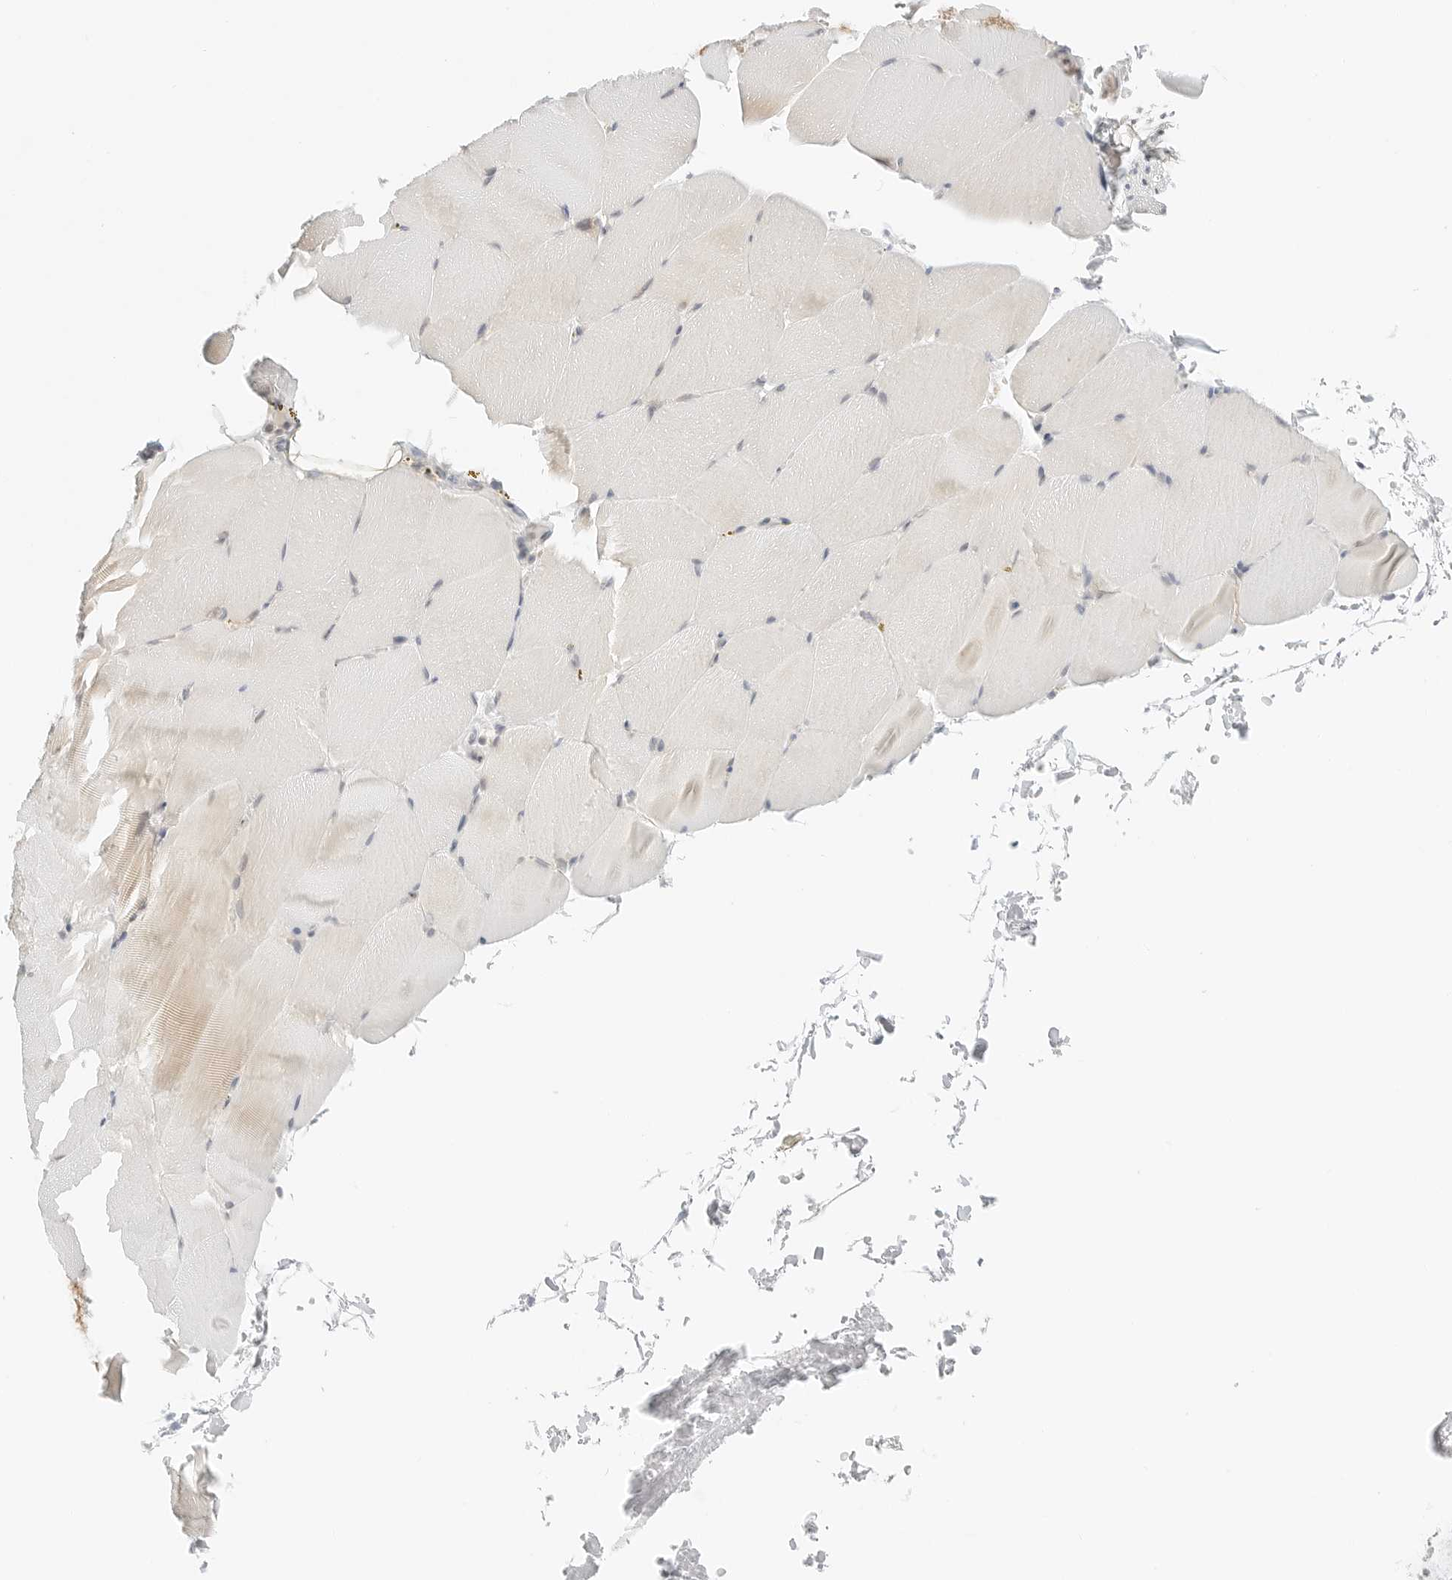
{"staining": {"intensity": "weak", "quantity": "<25%", "location": "cytoplasmic/membranous"}, "tissue": "skeletal muscle", "cell_type": "Myocytes", "image_type": "normal", "snomed": [{"axis": "morphology", "description": "Normal tissue, NOS"}, {"axis": "topography", "description": "Skeletal muscle"}, {"axis": "topography", "description": "Parathyroid gland"}], "caption": "Immunohistochemical staining of normal human skeletal muscle shows no significant staining in myocytes. (Immunohistochemistry (ihc), brightfield microscopy, high magnification).", "gene": "IQCC", "patient": {"sex": "female", "age": 37}}